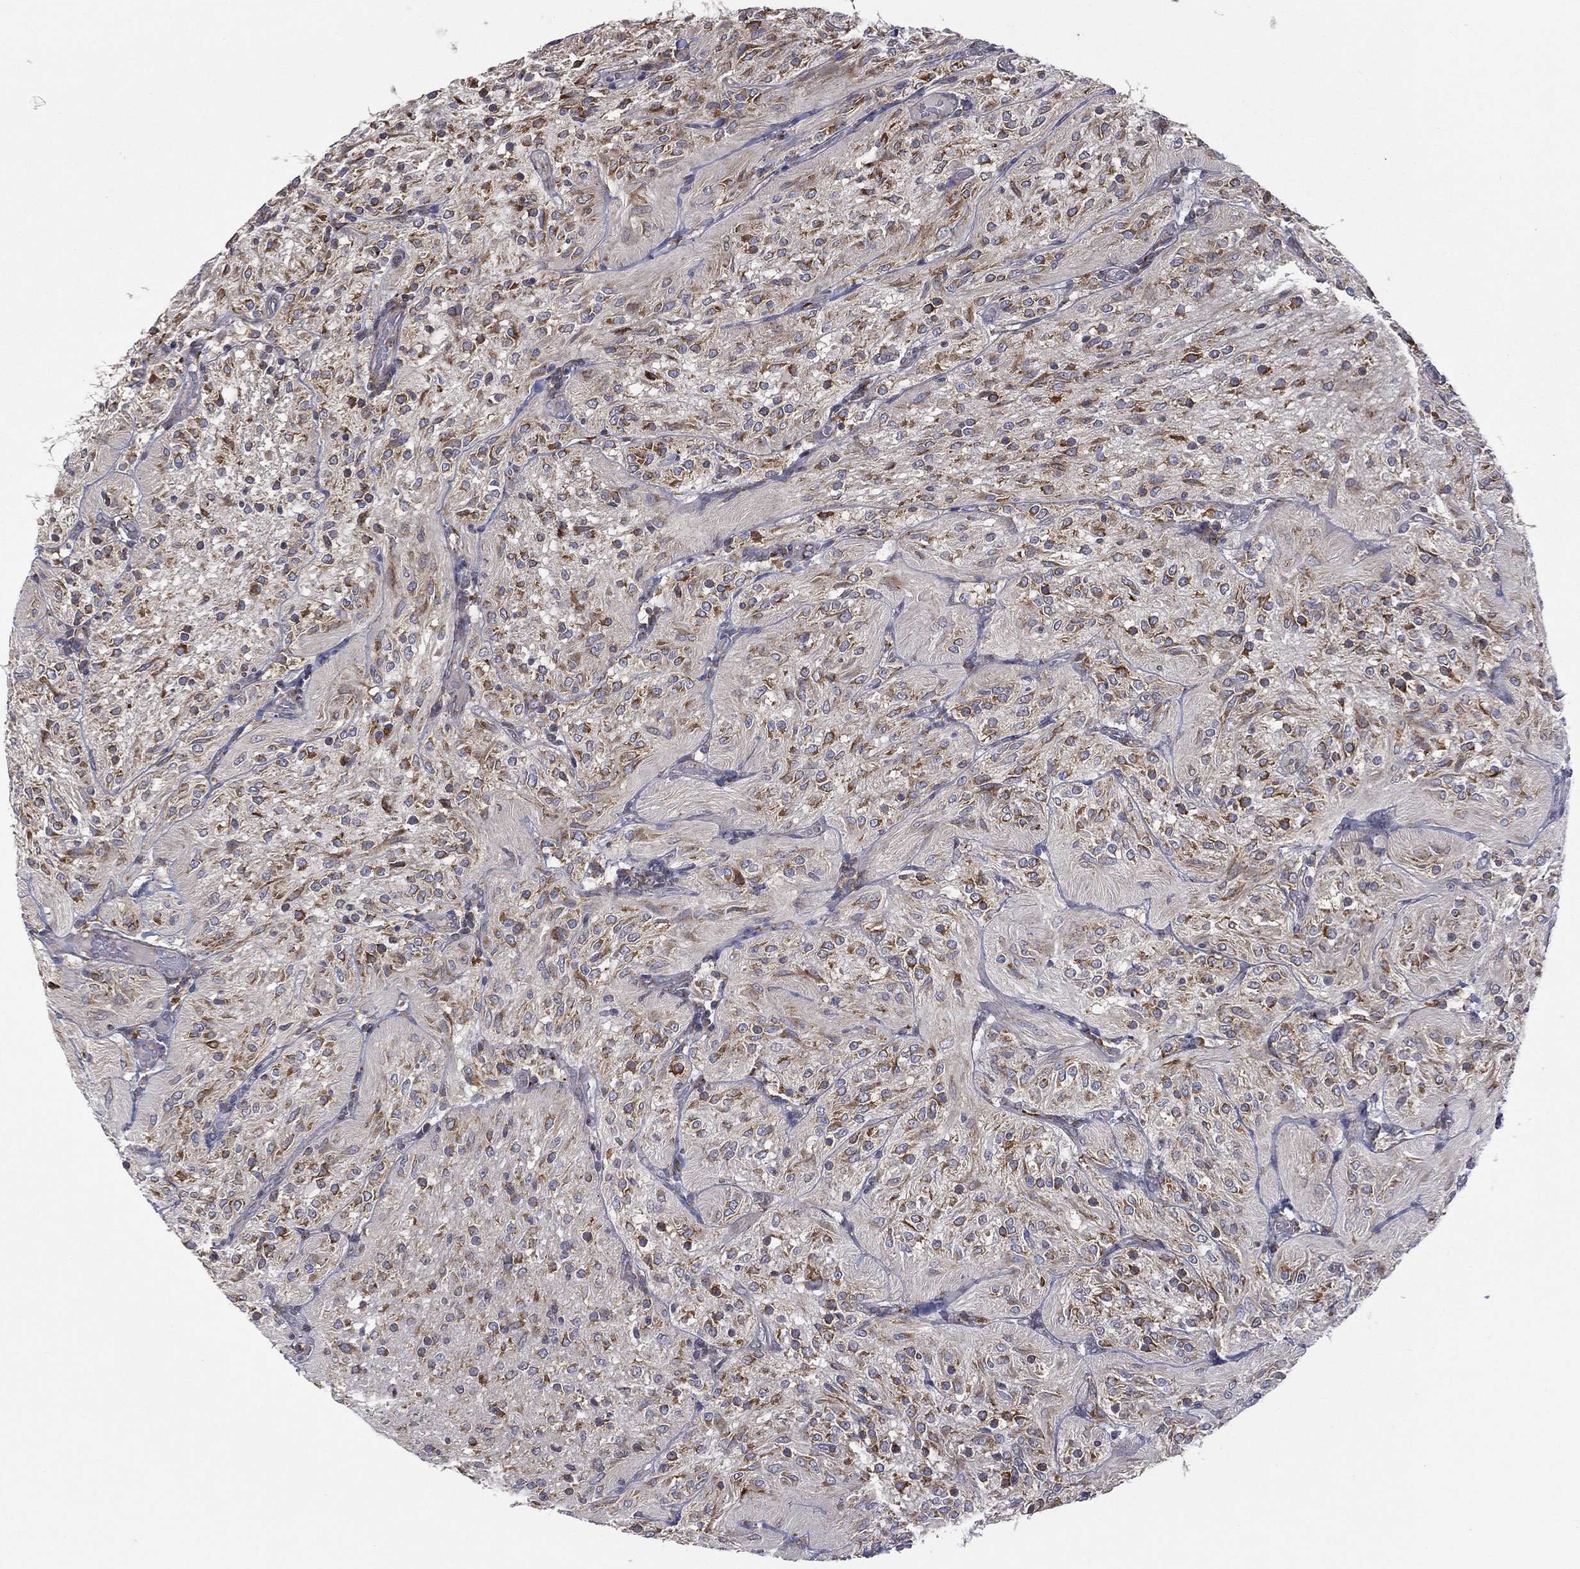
{"staining": {"intensity": "moderate", "quantity": ">75%", "location": "cytoplasmic/membranous"}, "tissue": "glioma", "cell_type": "Tumor cells", "image_type": "cancer", "snomed": [{"axis": "morphology", "description": "Glioma, malignant, Low grade"}, {"axis": "topography", "description": "Brain"}], "caption": "Human glioma stained with a brown dye shows moderate cytoplasmic/membranous positive expression in approximately >75% of tumor cells.", "gene": "C20orf96", "patient": {"sex": "male", "age": 3}}